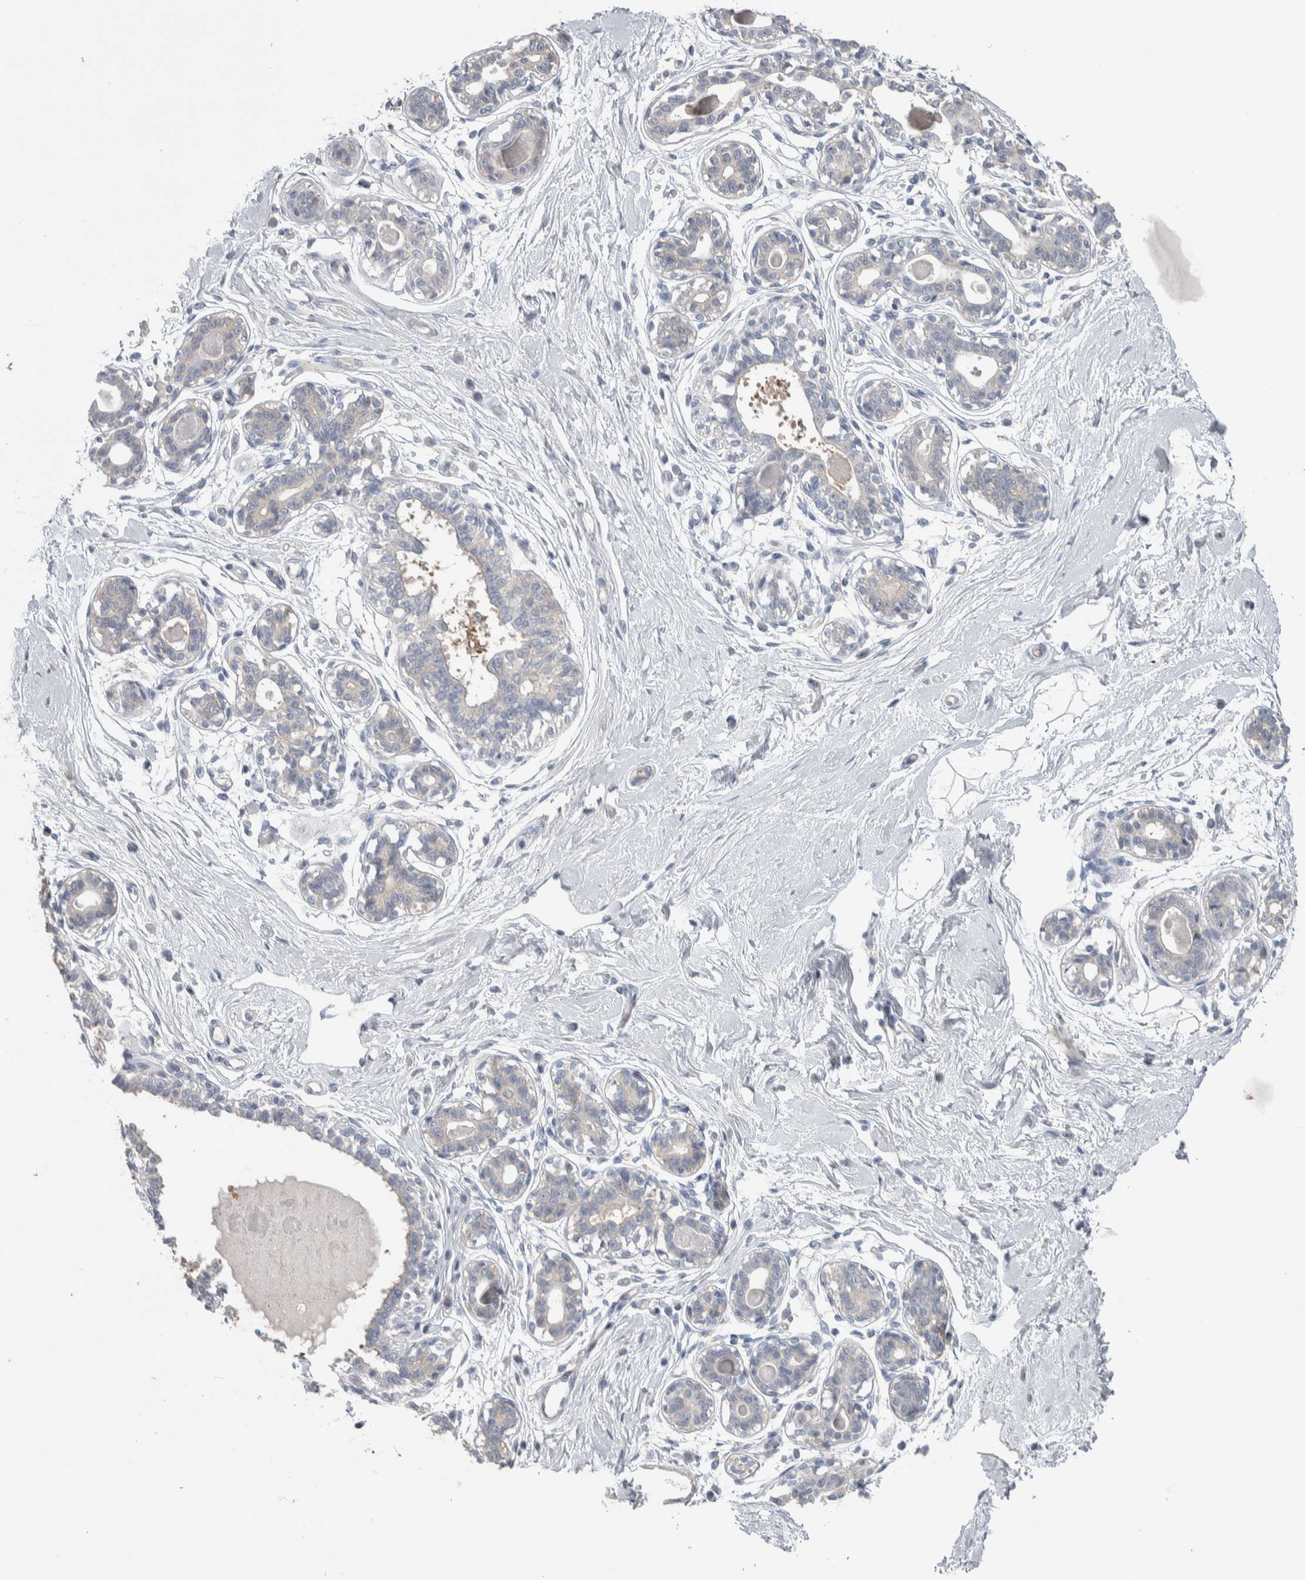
{"staining": {"intensity": "negative", "quantity": "none", "location": "none"}, "tissue": "breast", "cell_type": "Adipocytes", "image_type": "normal", "snomed": [{"axis": "morphology", "description": "Normal tissue, NOS"}, {"axis": "topography", "description": "Breast"}], "caption": "The micrograph demonstrates no significant staining in adipocytes of breast.", "gene": "GPHN", "patient": {"sex": "female", "age": 45}}